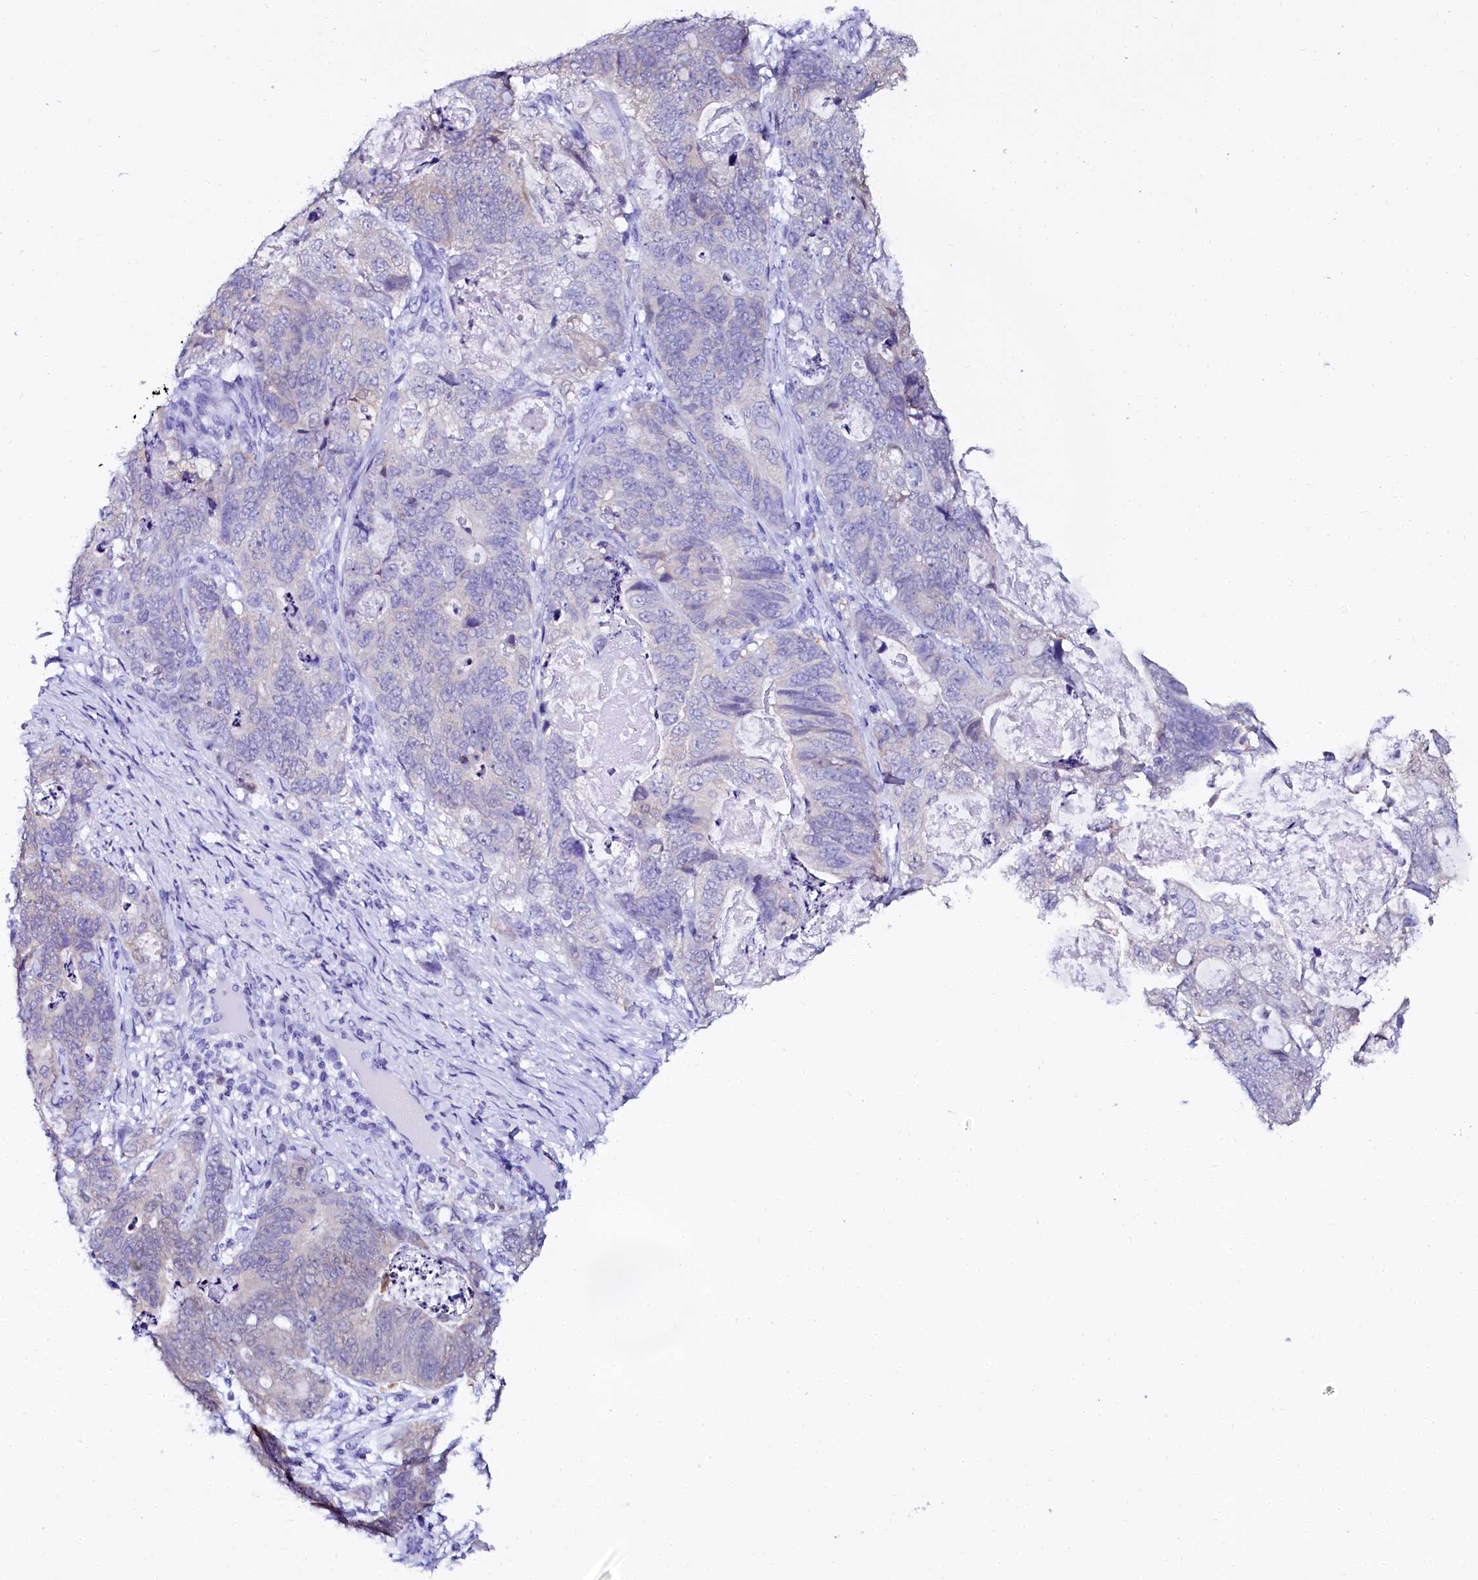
{"staining": {"intensity": "negative", "quantity": "none", "location": "none"}, "tissue": "stomach cancer", "cell_type": "Tumor cells", "image_type": "cancer", "snomed": [{"axis": "morphology", "description": "Normal tissue, NOS"}, {"axis": "morphology", "description": "Adenocarcinoma, NOS"}, {"axis": "topography", "description": "Stomach"}], "caption": "High power microscopy photomicrograph of an immunohistochemistry image of stomach adenocarcinoma, revealing no significant expression in tumor cells. (DAB immunohistochemistry (IHC) with hematoxylin counter stain).", "gene": "SORD", "patient": {"sex": "female", "age": 89}}